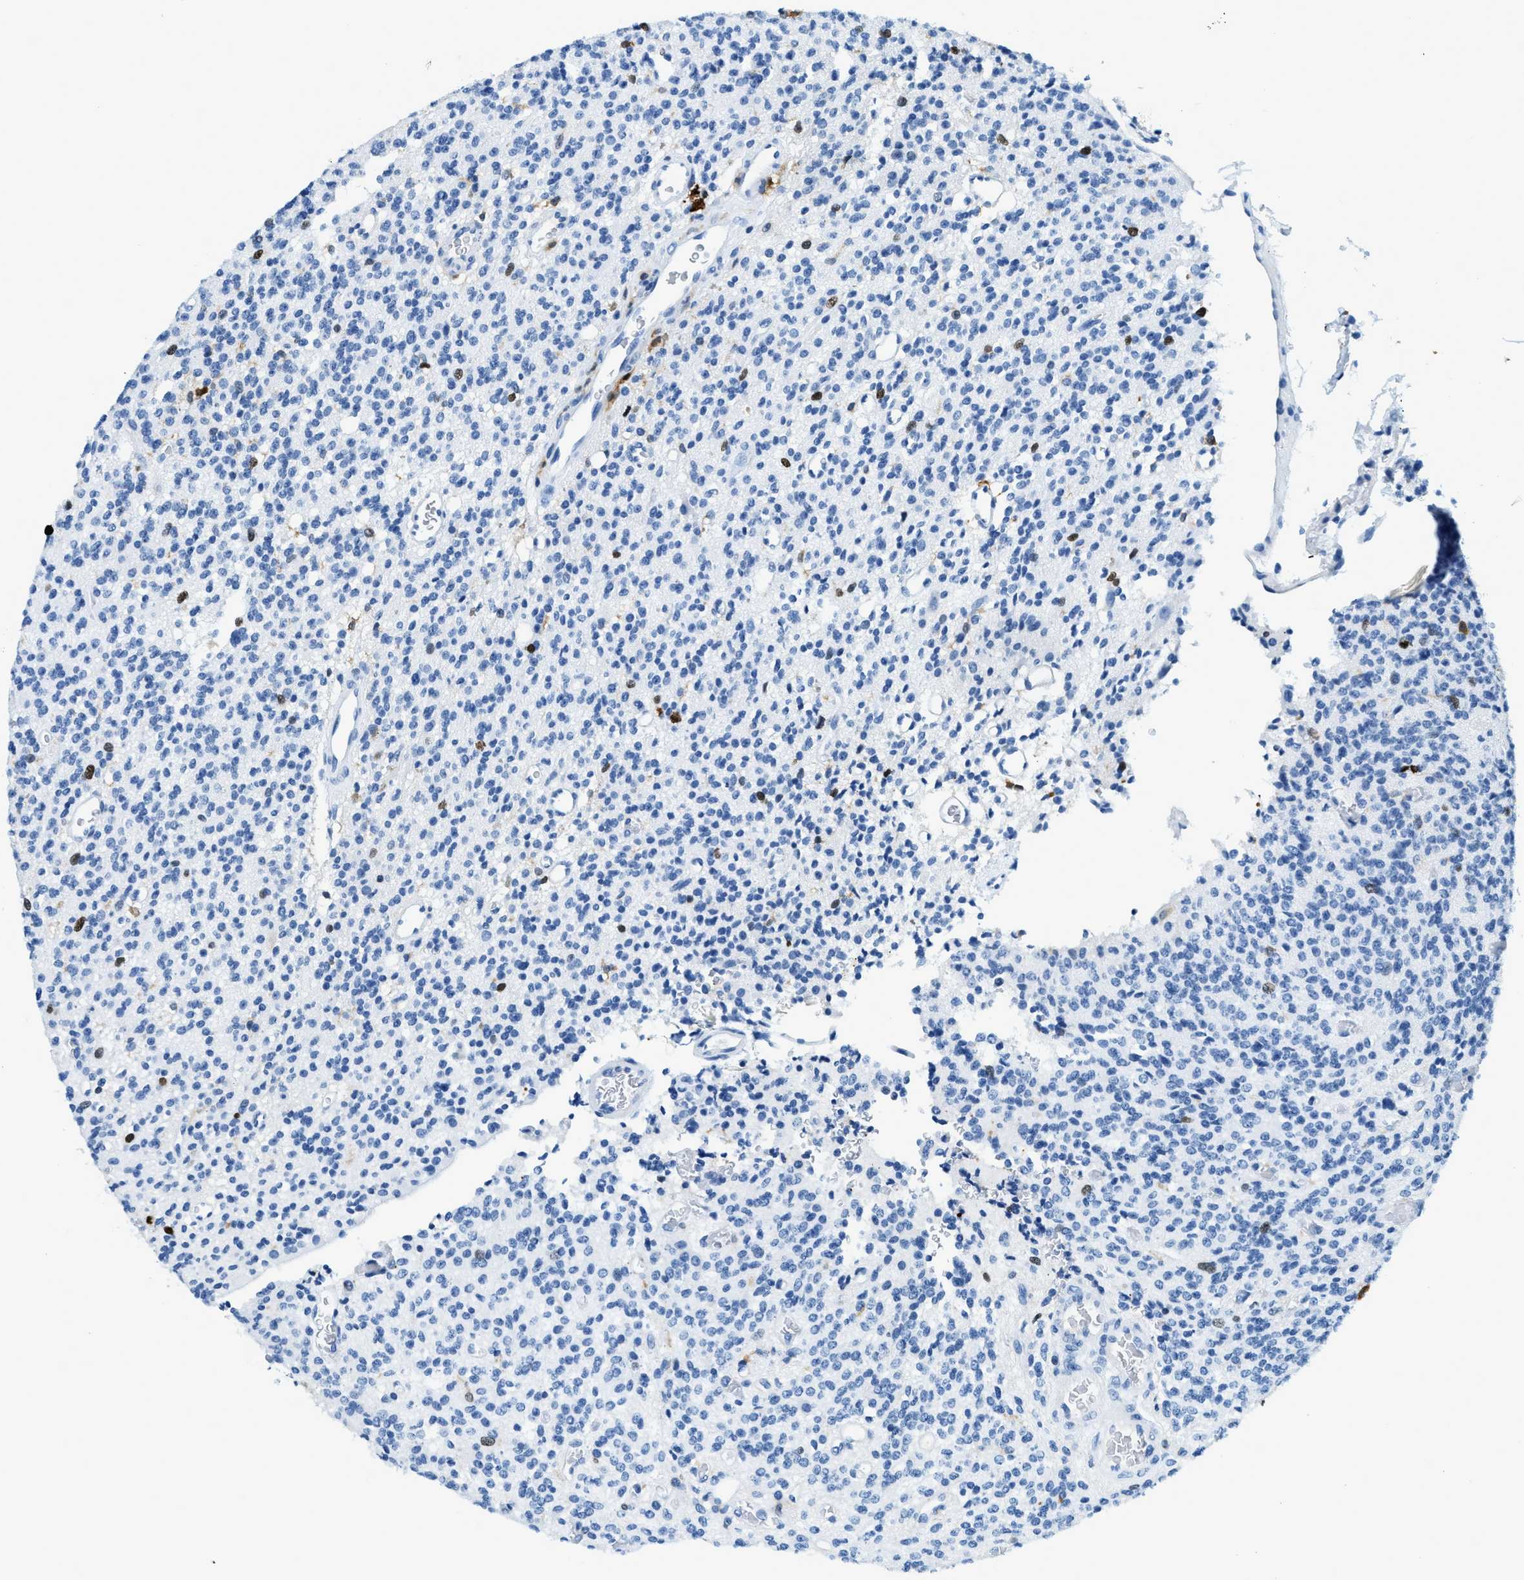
{"staining": {"intensity": "negative", "quantity": "none", "location": "none"}, "tissue": "glioma", "cell_type": "Tumor cells", "image_type": "cancer", "snomed": [{"axis": "morphology", "description": "Glioma, malignant, High grade"}, {"axis": "topography", "description": "Brain"}], "caption": "DAB immunohistochemical staining of malignant glioma (high-grade) exhibits no significant expression in tumor cells. (DAB (3,3'-diaminobenzidine) immunohistochemistry (IHC) visualized using brightfield microscopy, high magnification).", "gene": "CAPG", "patient": {"sex": "male", "age": 34}}